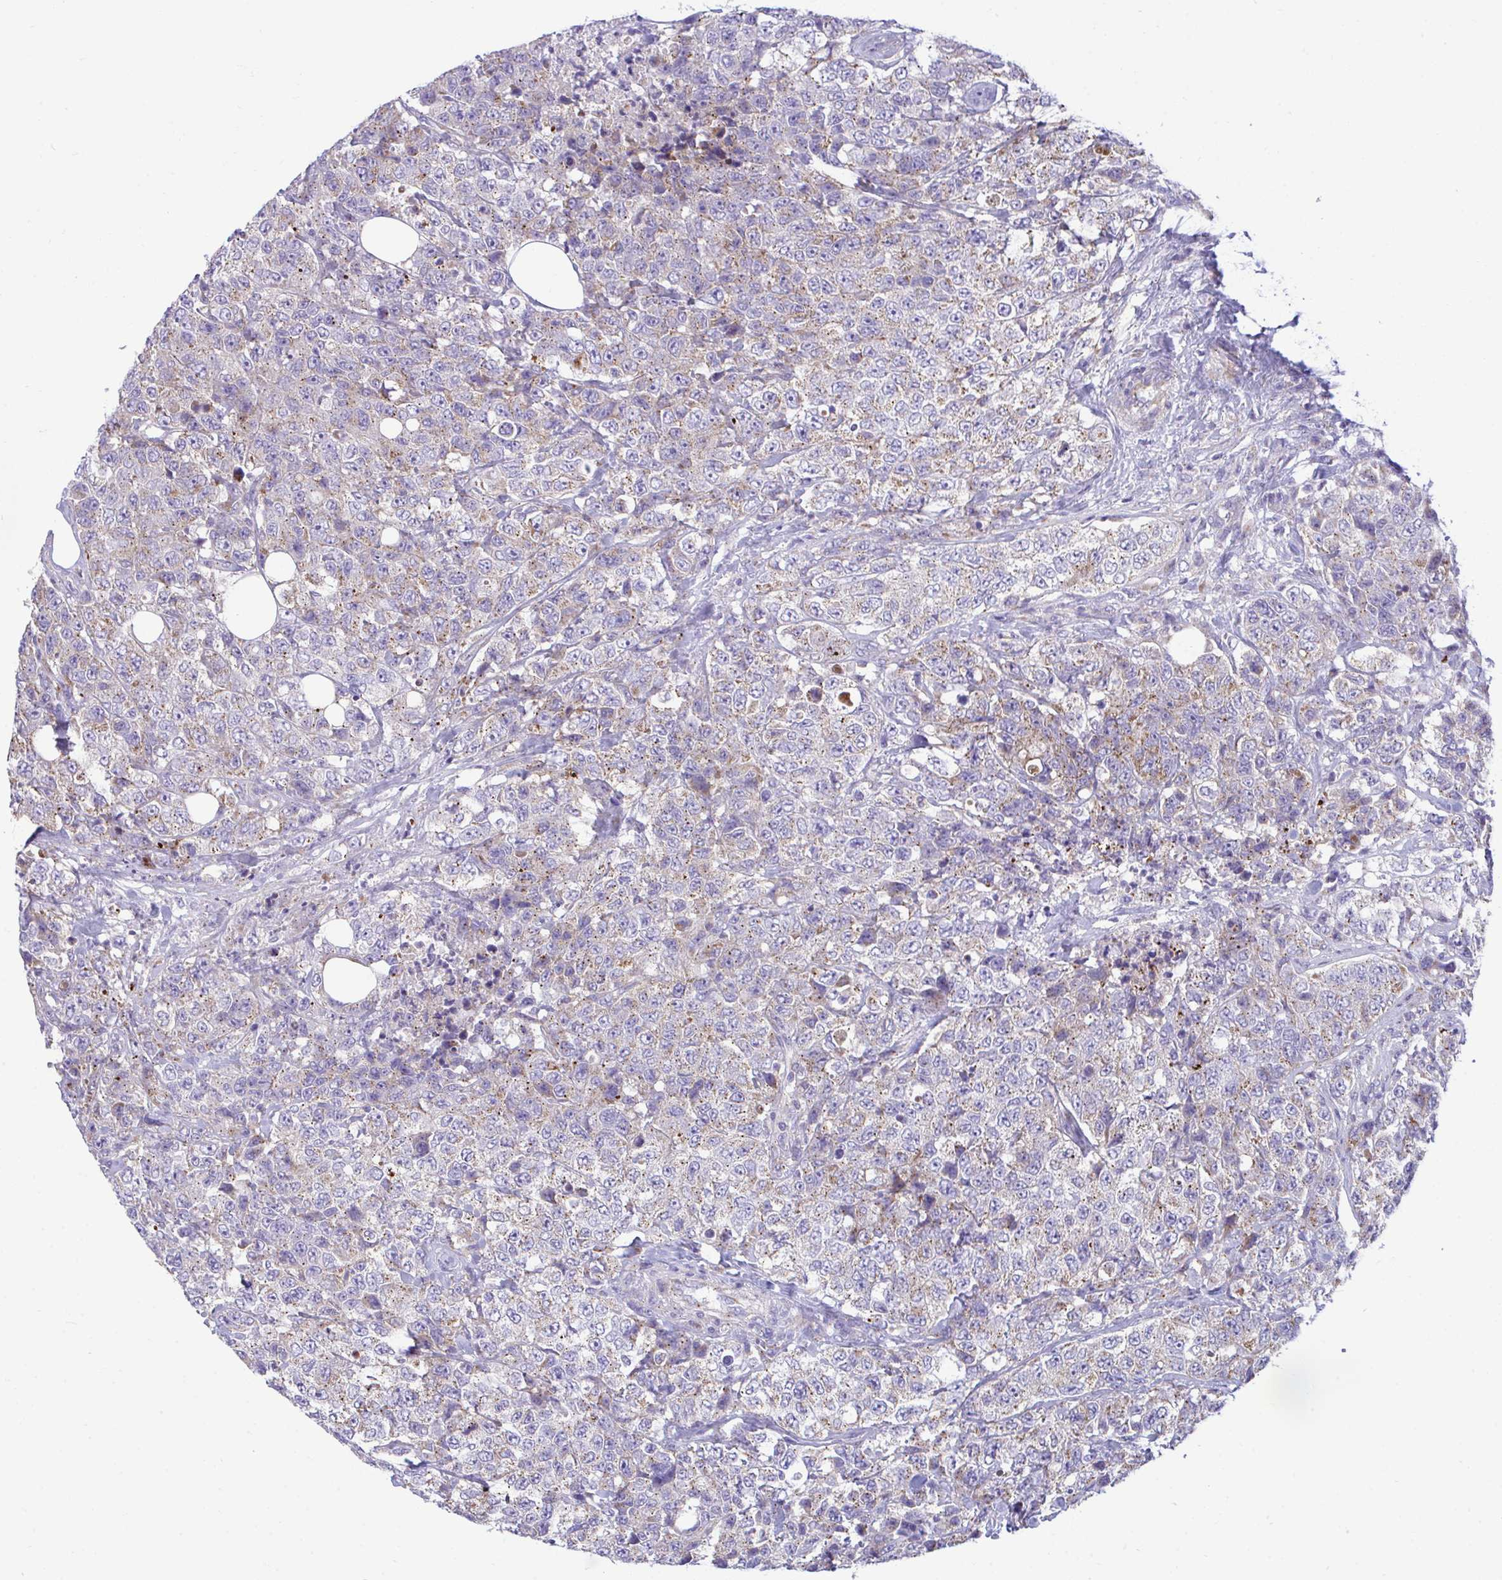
{"staining": {"intensity": "weak", "quantity": "25%-75%", "location": "cytoplasmic/membranous"}, "tissue": "urothelial cancer", "cell_type": "Tumor cells", "image_type": "cancer", "snomed": [{"axis": "morphology", "description": "Urothelial carcinoma, High grade"}, {"axis": "topography", "description": "Urinary bladder"}], "caption": "Weak cytoplasmic/membranous protein expression is identified in about 25%-75% of tumor cells in urothelial carcinoma (high-grade).", "gene": "MRPS16", "patient": {"sex": "female", "age": 78}}